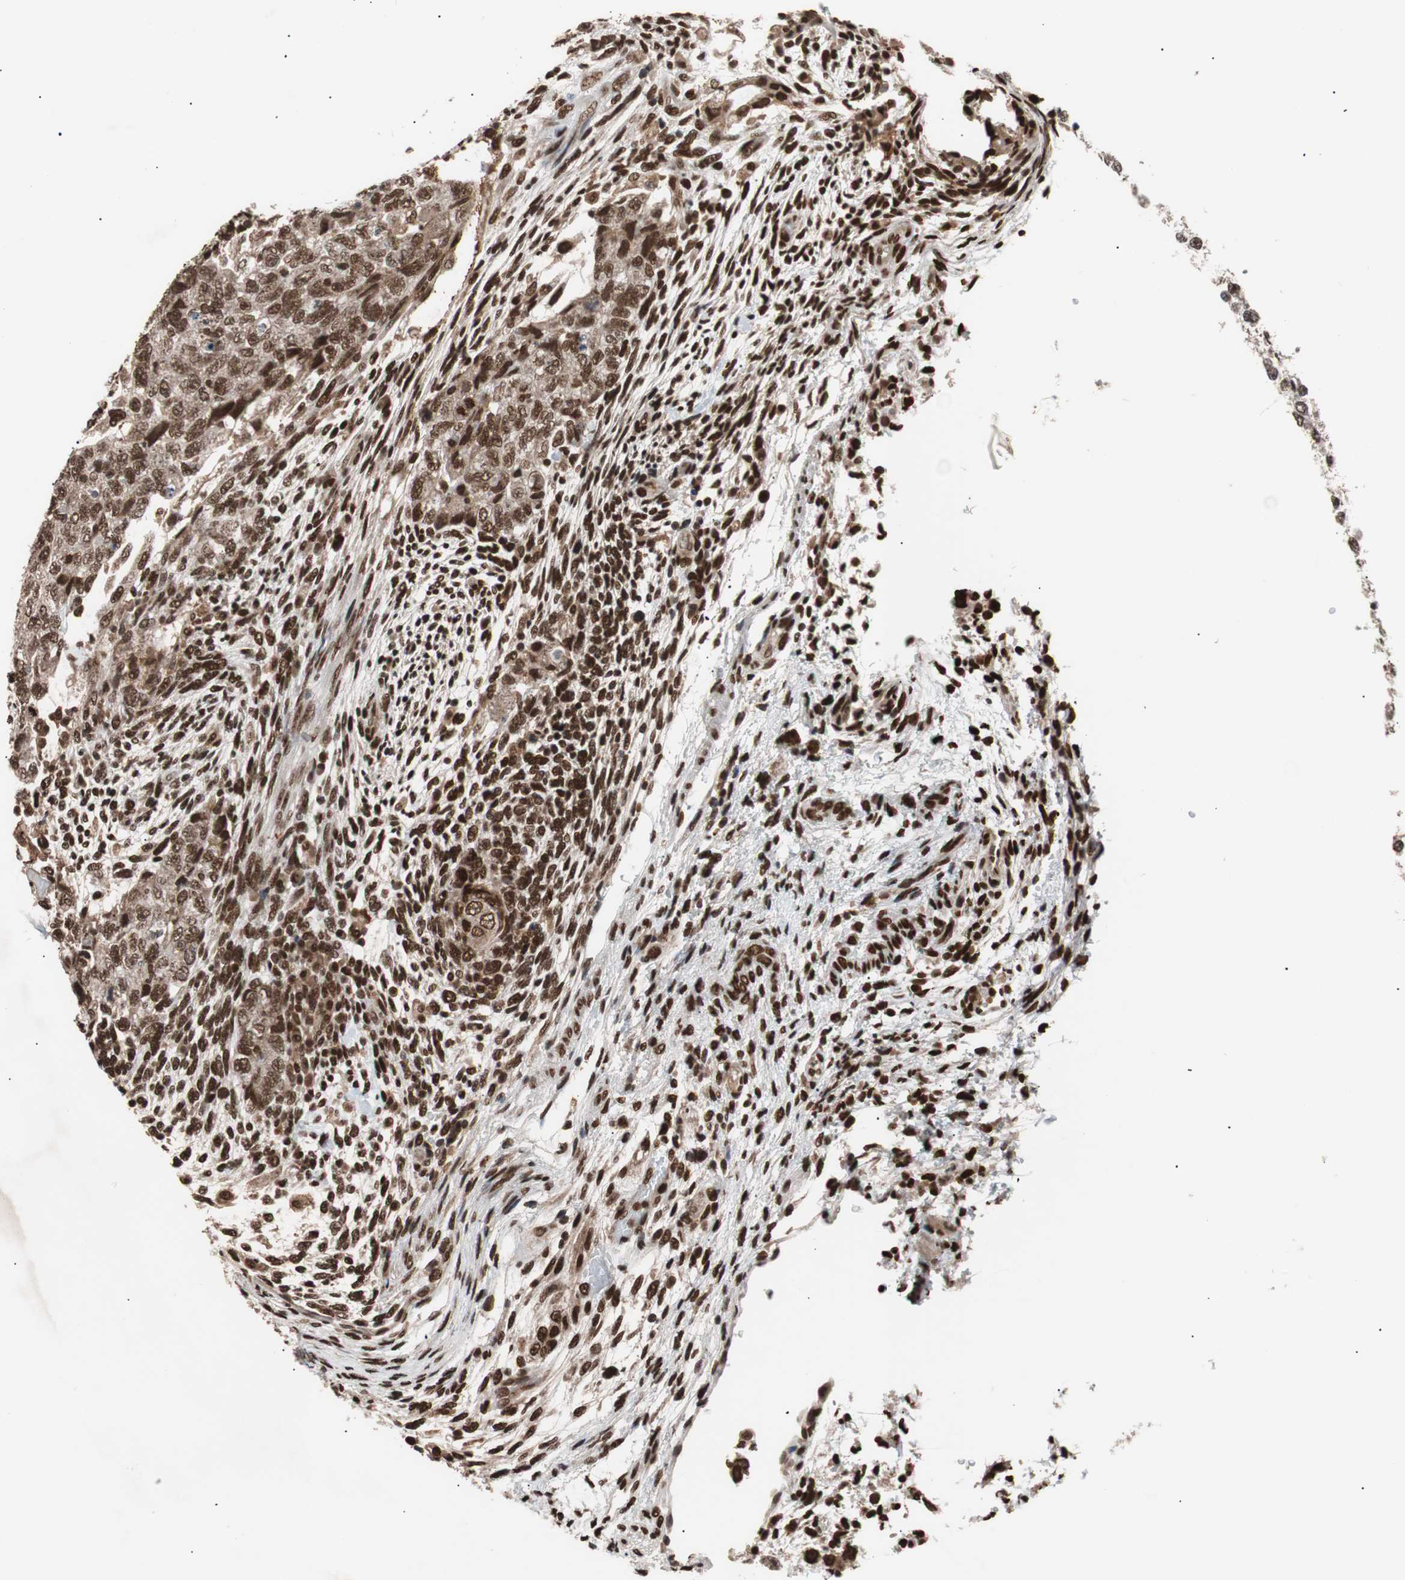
{"staining": {"intensity": "strong", "quantity": ">75%", "location": "nuclear"}, "tissue": "testis cancer", "cell_type": "Tumor cells", "image_type": "cancer", "snomed": [{"axis": "morphology", "description": "Normal tissue, NOS"}, {"axis": "morphology", "description": "Carcinoma, Embryonal, NOS"}, {"axis": "topography", "description": "Testis"}], "caption": "The micrograph reveals staining of testis embryonal carcinoma, revealing strong nuclear protein expression (brown color) within tumor cells.", "gene": "CHAMP1", "patient": {"sex": "male", "age": 36}}